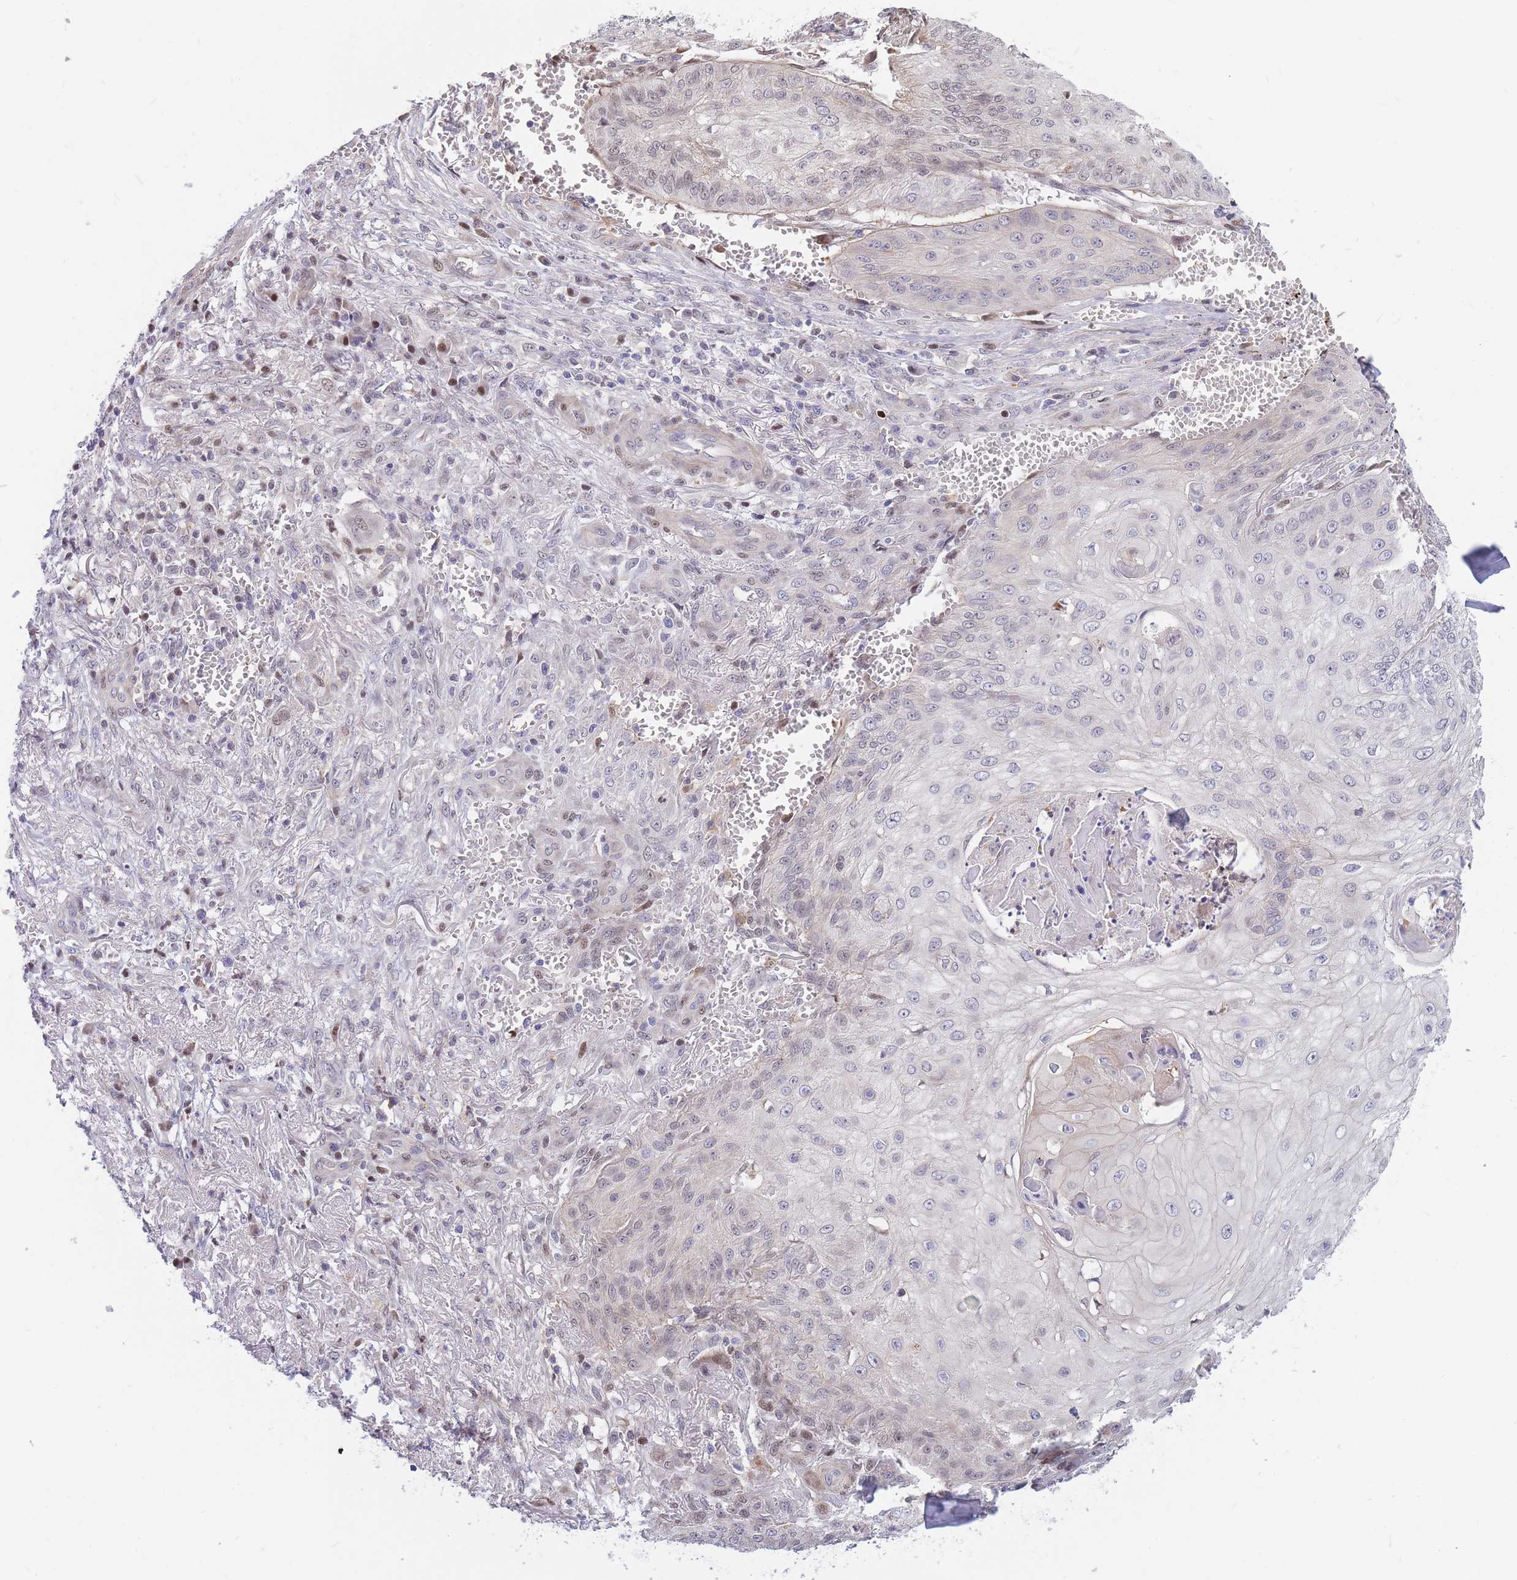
{"staining": {"intensity": "negative", "quantity": "none", "location": "none"}, "tissue": "skin cancer", "cell_type": "Tumor cells", "image_type": "cancer", "snomed": [{"axis": "morphology", "description": "Squamous cell carcinoma, NOS"}, {"axis": "topography", "description": "Skin"}], "caption": "The IHC image has no significant staining in tumor cells of skin cancer tissue.", "gene": "CRACD", "patient": {"sex": "male", "age": 70}}